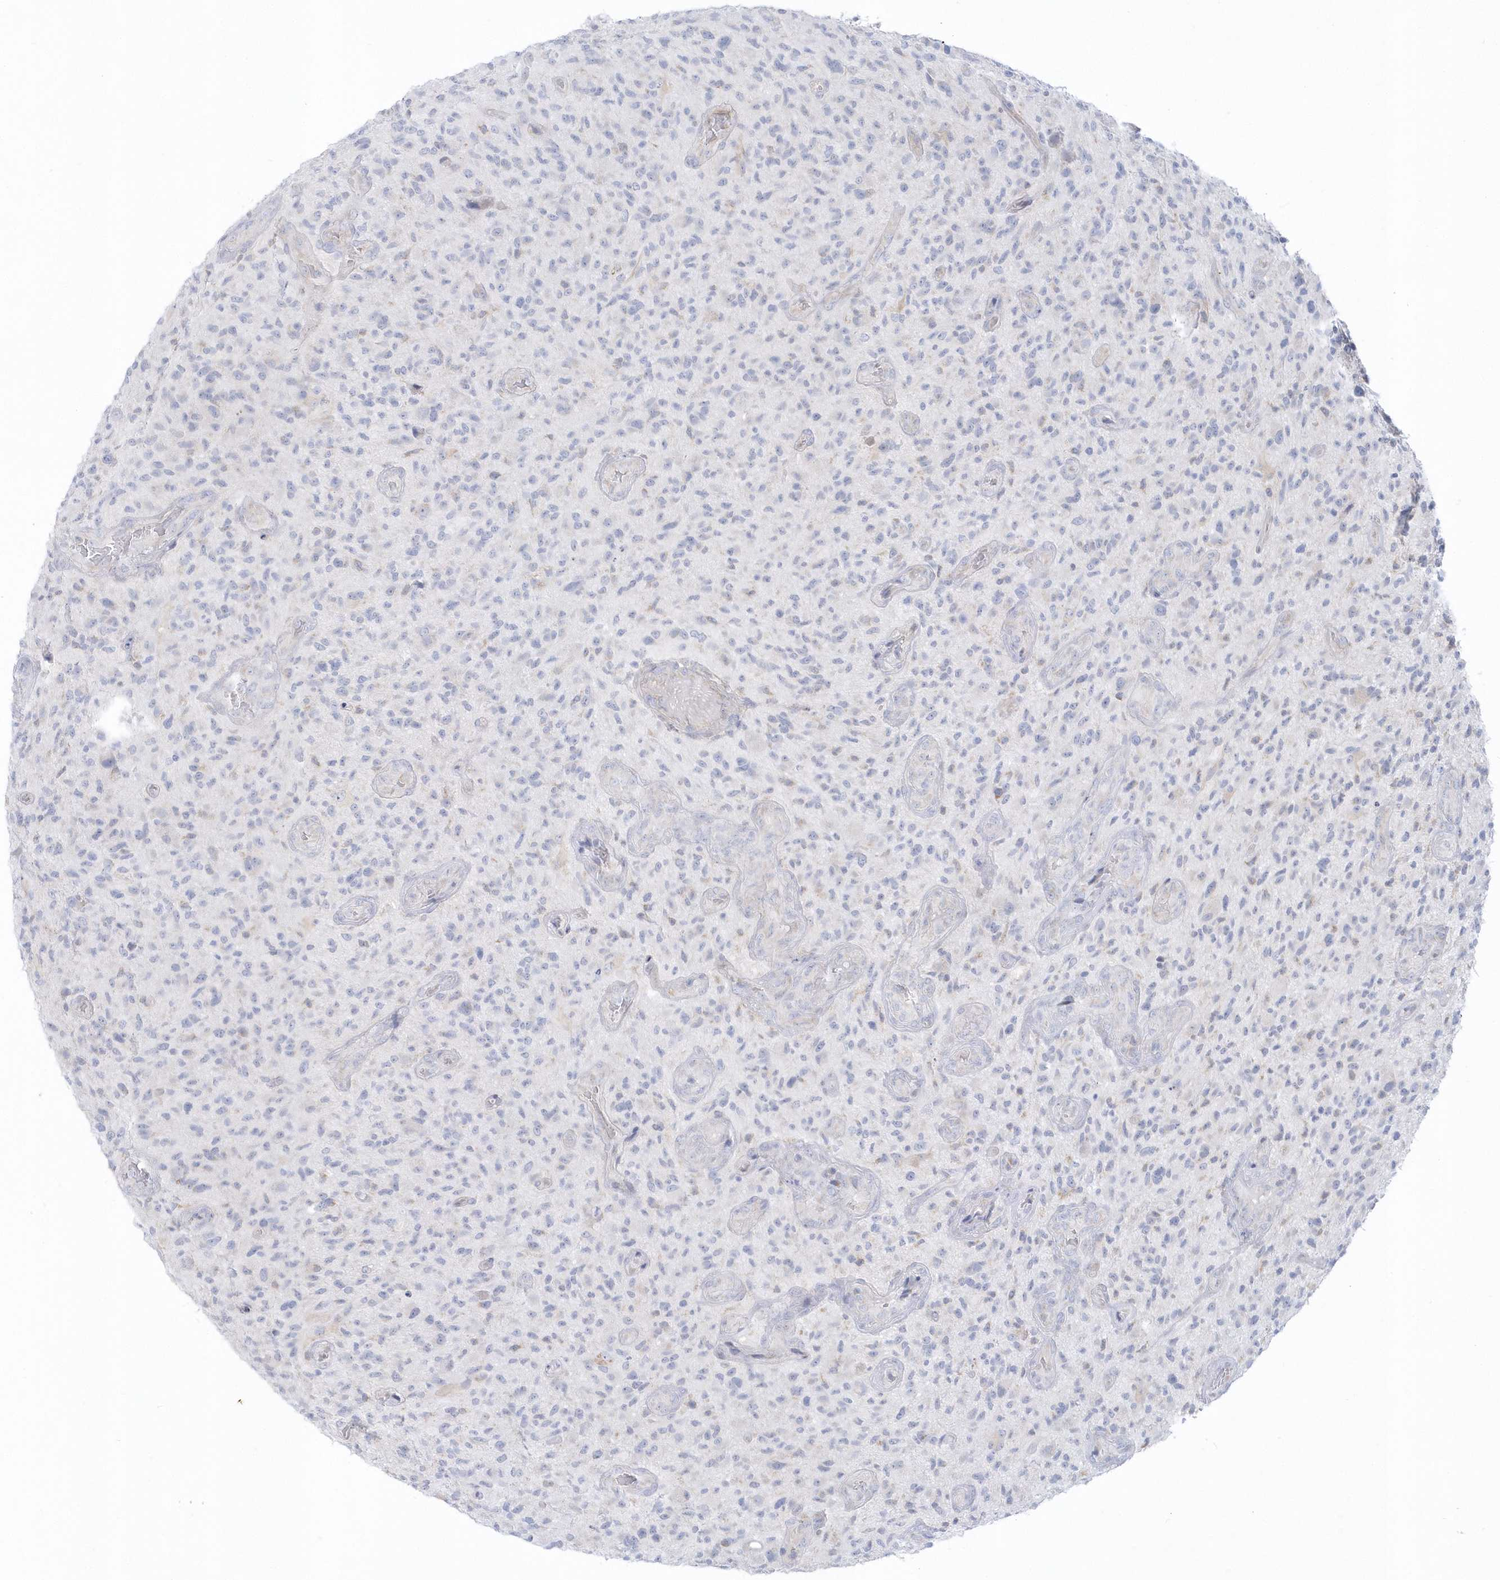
{"staining": {"intensity": "negative", "quantity": "none", "location": "none"}, "tissue": "glioma", "cell_type": "Tumor cells", "image_type": "cancer", "snomed": [{"axis": "morphology", "description": "Glioma, malignant, High grade"}, {"axis": "topography", "description": "Brain"}], "caption": "This is an IHC photomicrograph of glioma. There is no positivity in tumor cells.", "gene": "PCBD1", "patient": {"sex": "male", "age": 47}}